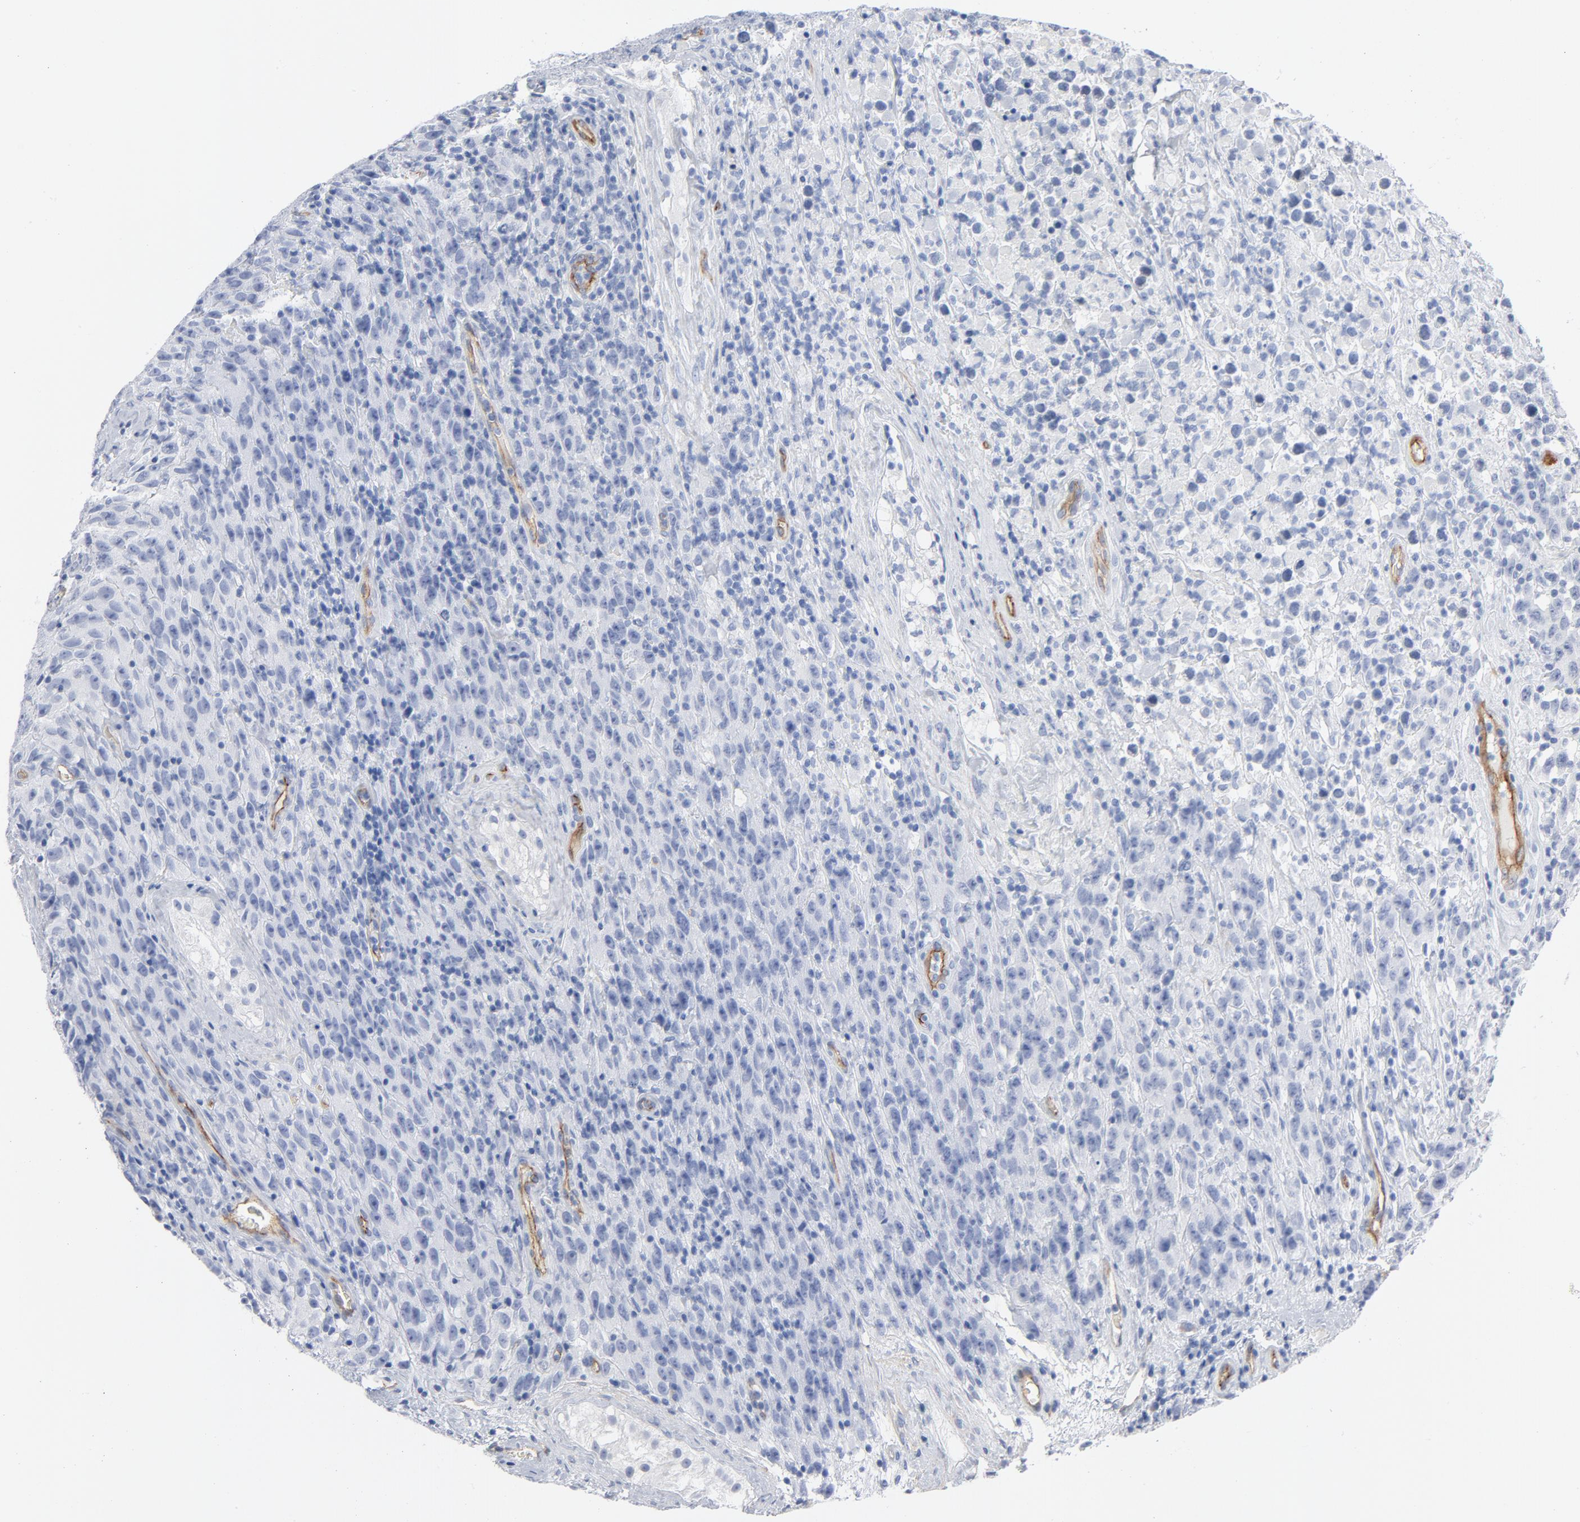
{"staining": {"intensity": "negative", "quantity": "none", "location": "none"}, "tissue": "testis cancer", "cell_type": "Tumor cells", "image_type": "cancer", "snomed": [{"axis": "morphology", "description": "Seminoma, NOS"}, {"axis": "topography", "description": "Testis"}], "caption": "An immunohistochemistry (IHC) histopathology image of testis seminoma is shown. There is no staining in tumor cells of testis seminoma. (DAB immunohistochemistry (IHC), high magnification).", "gene": "SHANK3", "patient": {"sex": "male", "age": 52}}